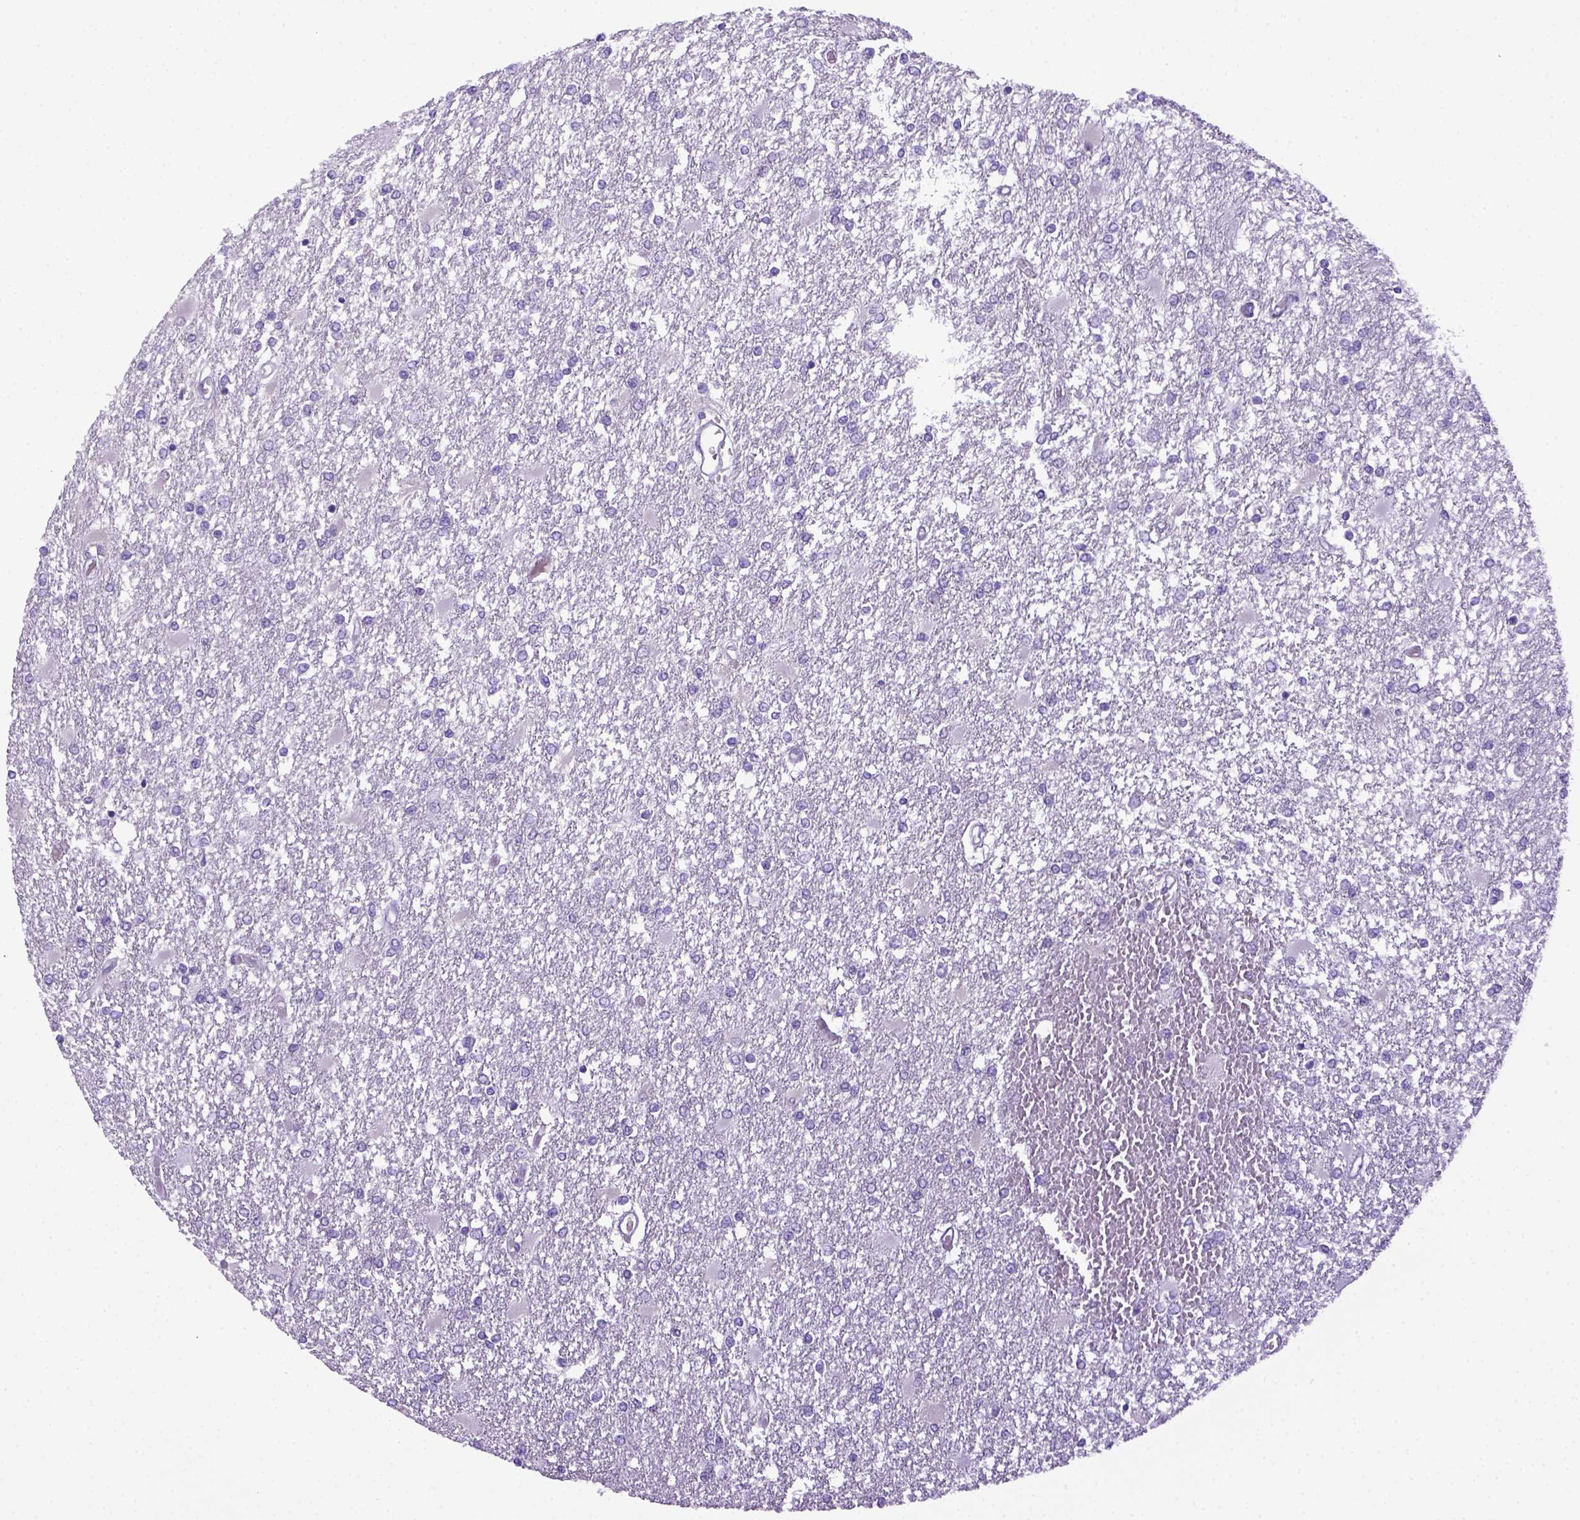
{"staining": {"intensity": "negative", "quantity": "none", "location": "none"}, "tissue": "glioma", "cell_type": "Tumor cells", "image_type": "cancer", "snomed": [{"axis": "morphology", "description": "Glioma, malignant, High grade"}, {"axis": "topography", "description": "Cerebral cortex"}], "caption": "Immunohistochemical staining of glioma displays no significant staining in tumor cells.", "gene": "ITIH4", "patient": {"sex": "male", "age": 79}}